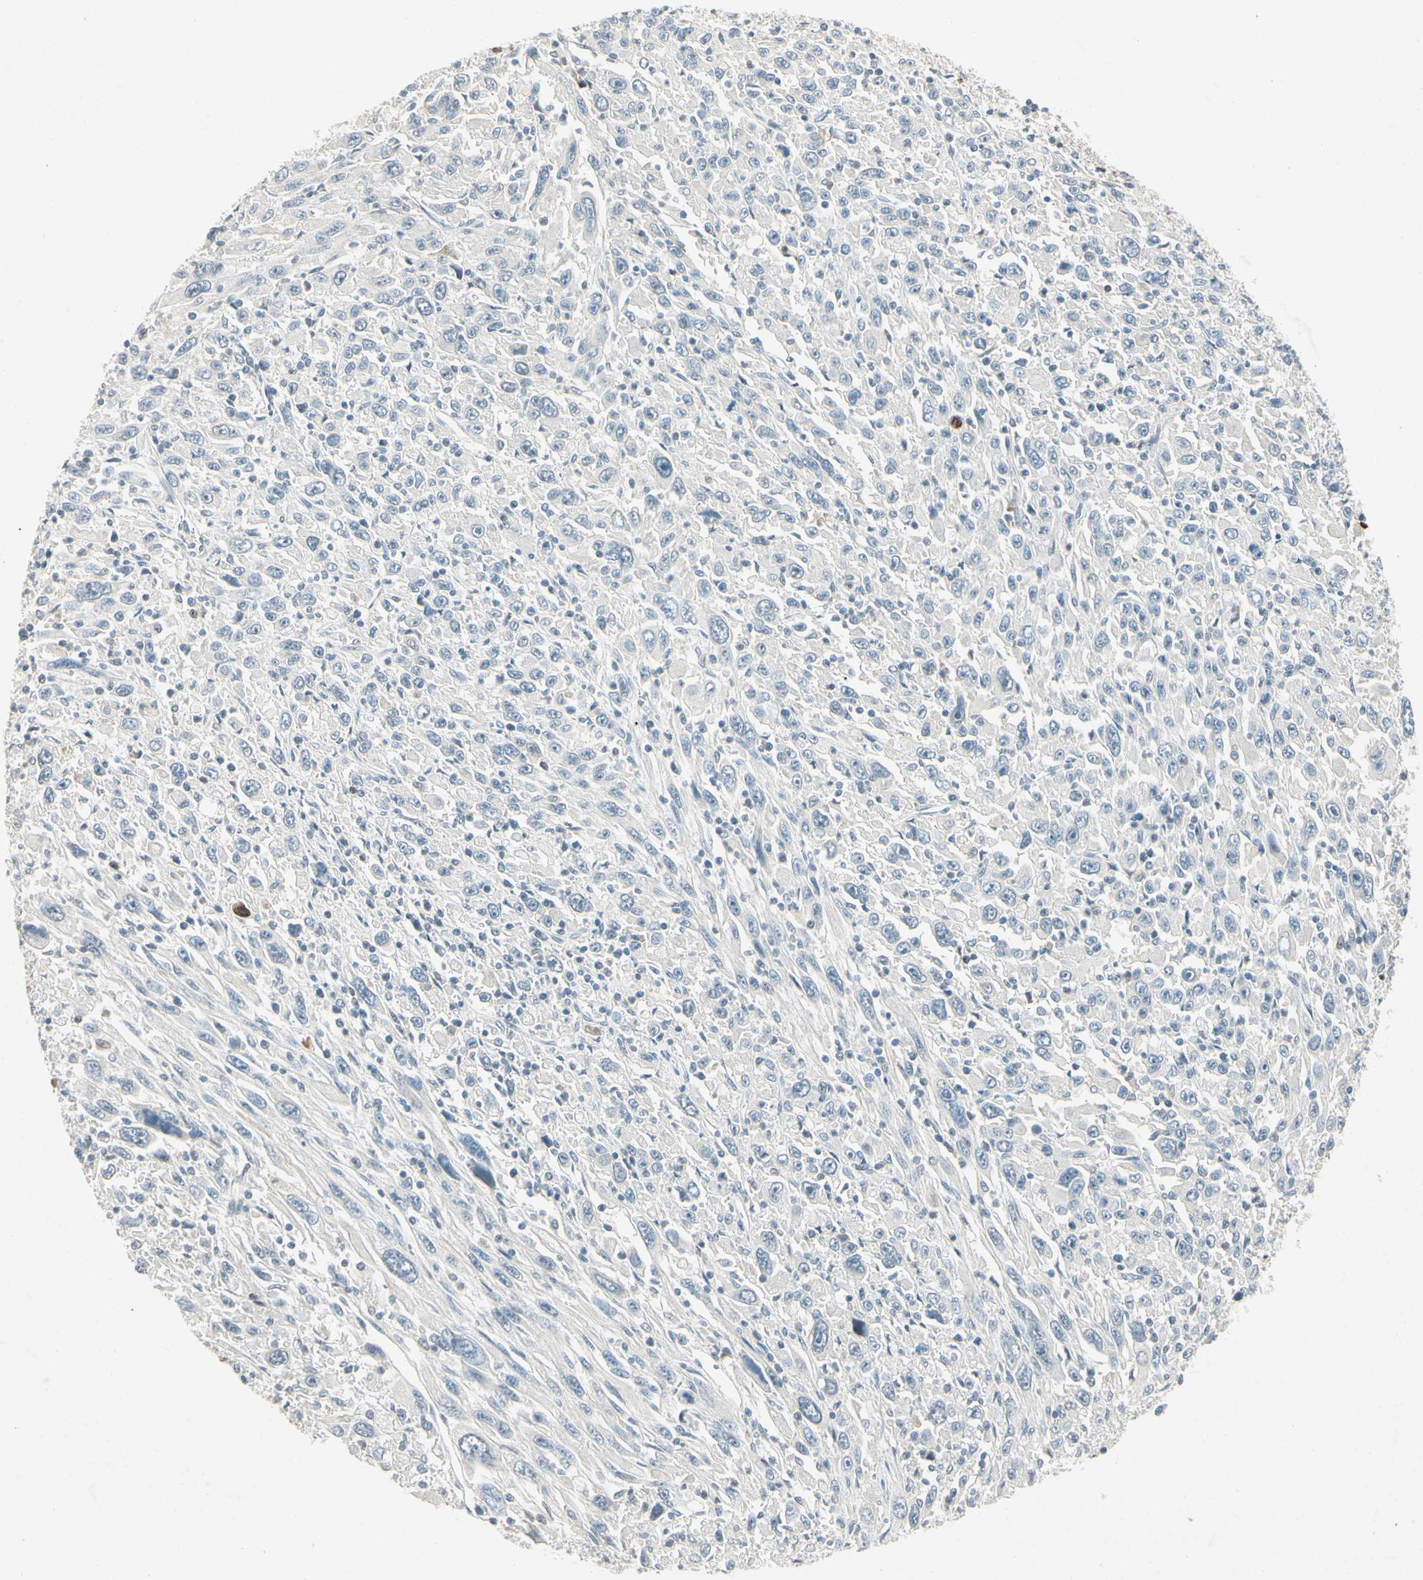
{"staining": {"intensity": "negative", "quantity": "none", "location": "none"}, "tissue": "melanoma", "cell_type": "Tumor cells", "image_type": "cancer", "snomed": [{"axis": "morphology", "description": "Malignant melanoma, Metastatic site"}, {"axis": "topography", "description": "Skin"}], "caption": "Immunohistochemical staining of human malignant melanoma (metastatic site) demonstrates no significant staining in tumor cells.", "gene": "HSPA1B", "patient": {"sex": "female", "age": 56}}